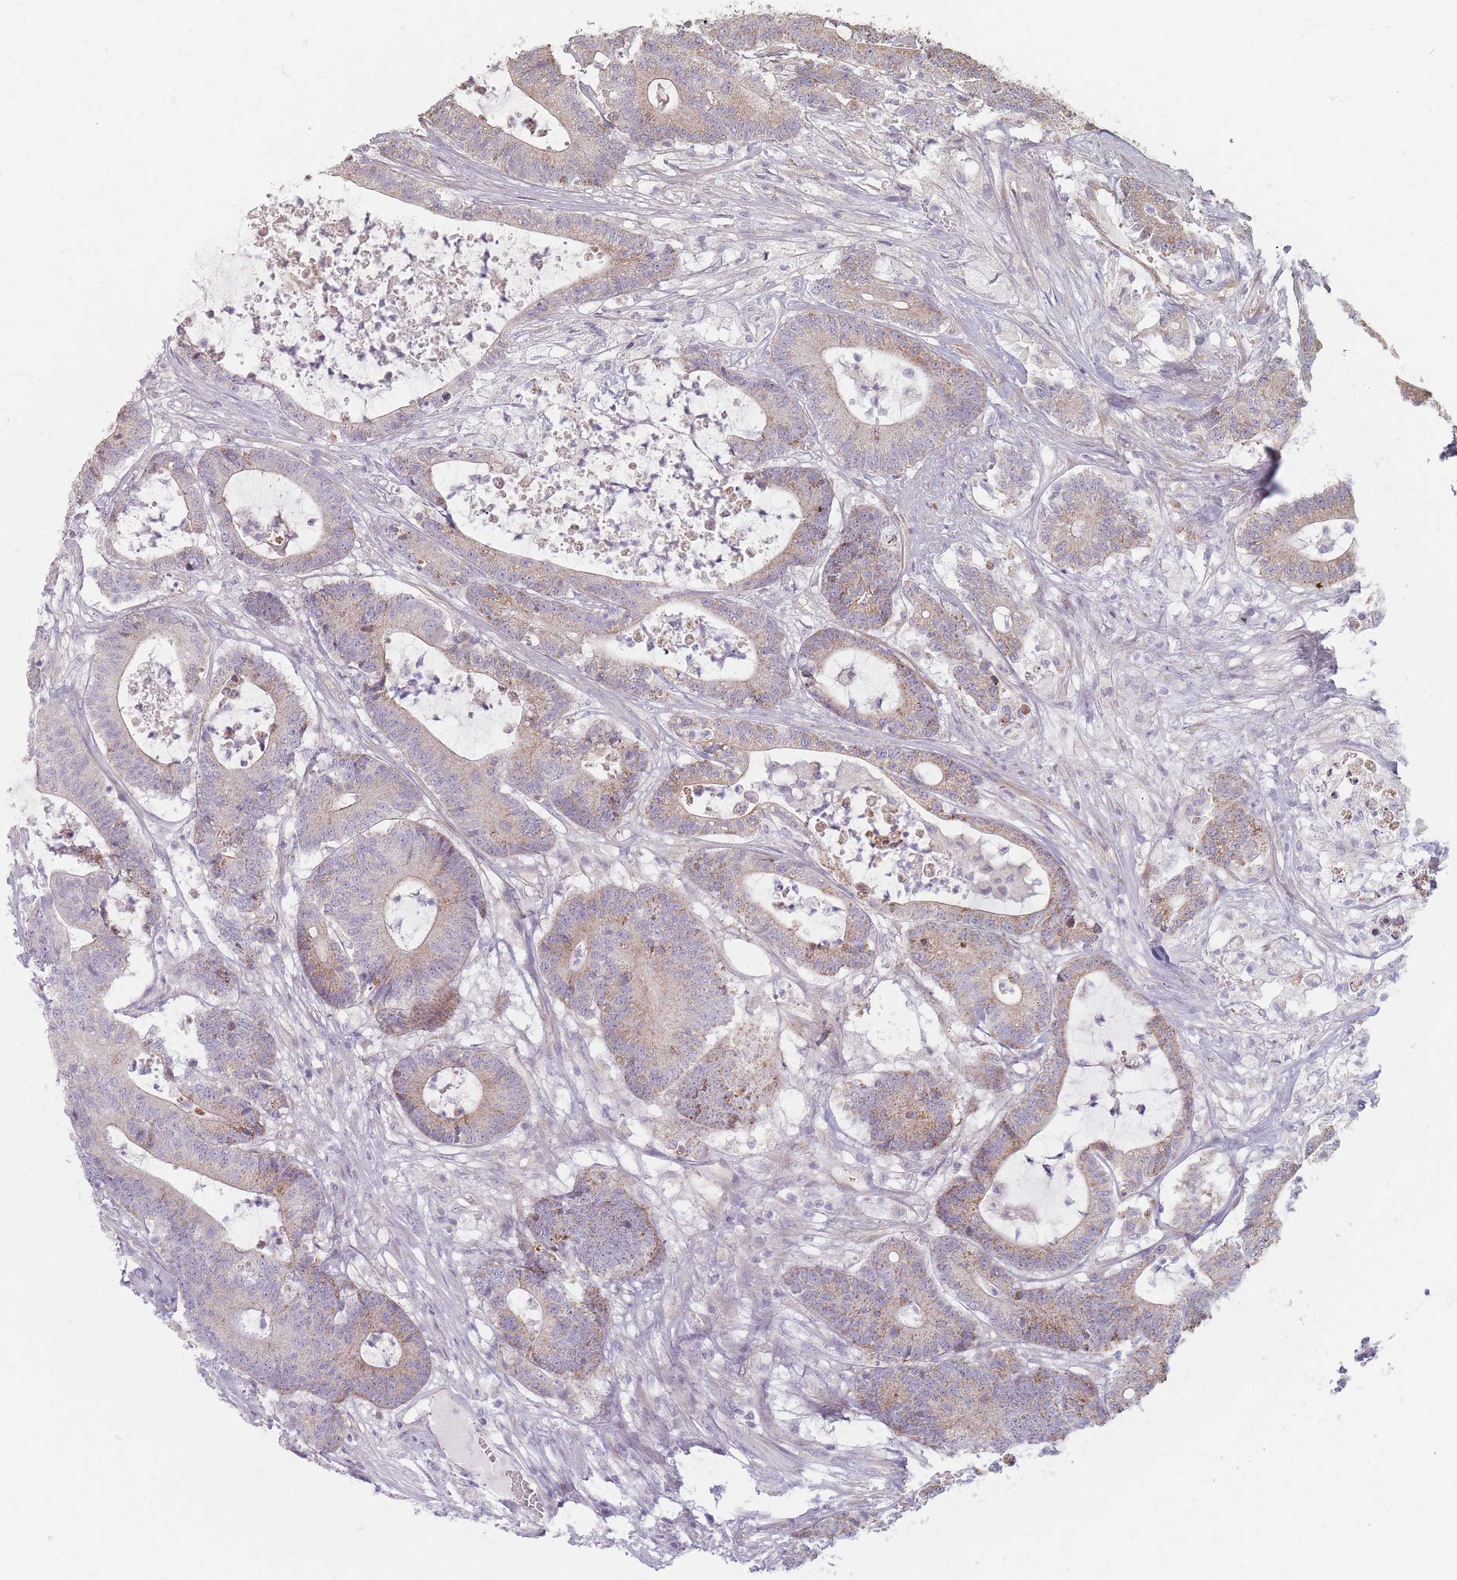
{"staining": {"intensity": "moderate", "quantity": "25%-75%", "location": "cytoplasmic/membranous"}, "tissue": "colorectal cancer", "cell_type": "Tumor cells", "image_type": "cancer", "snomed": [{"axis": "morphology", "description": "Adenocarcinoma, NOS"}, {"axis": "topography", "description": "Colon"}], "caption": "Moderate cytoplasmic/membranous protein expression is appreciated in approximately 25%-75% of tumor cells in colorectal cancer (adenocarcinoma).", "gene": "ESRP2", "patient": {"sex": "female", "age": 84}}